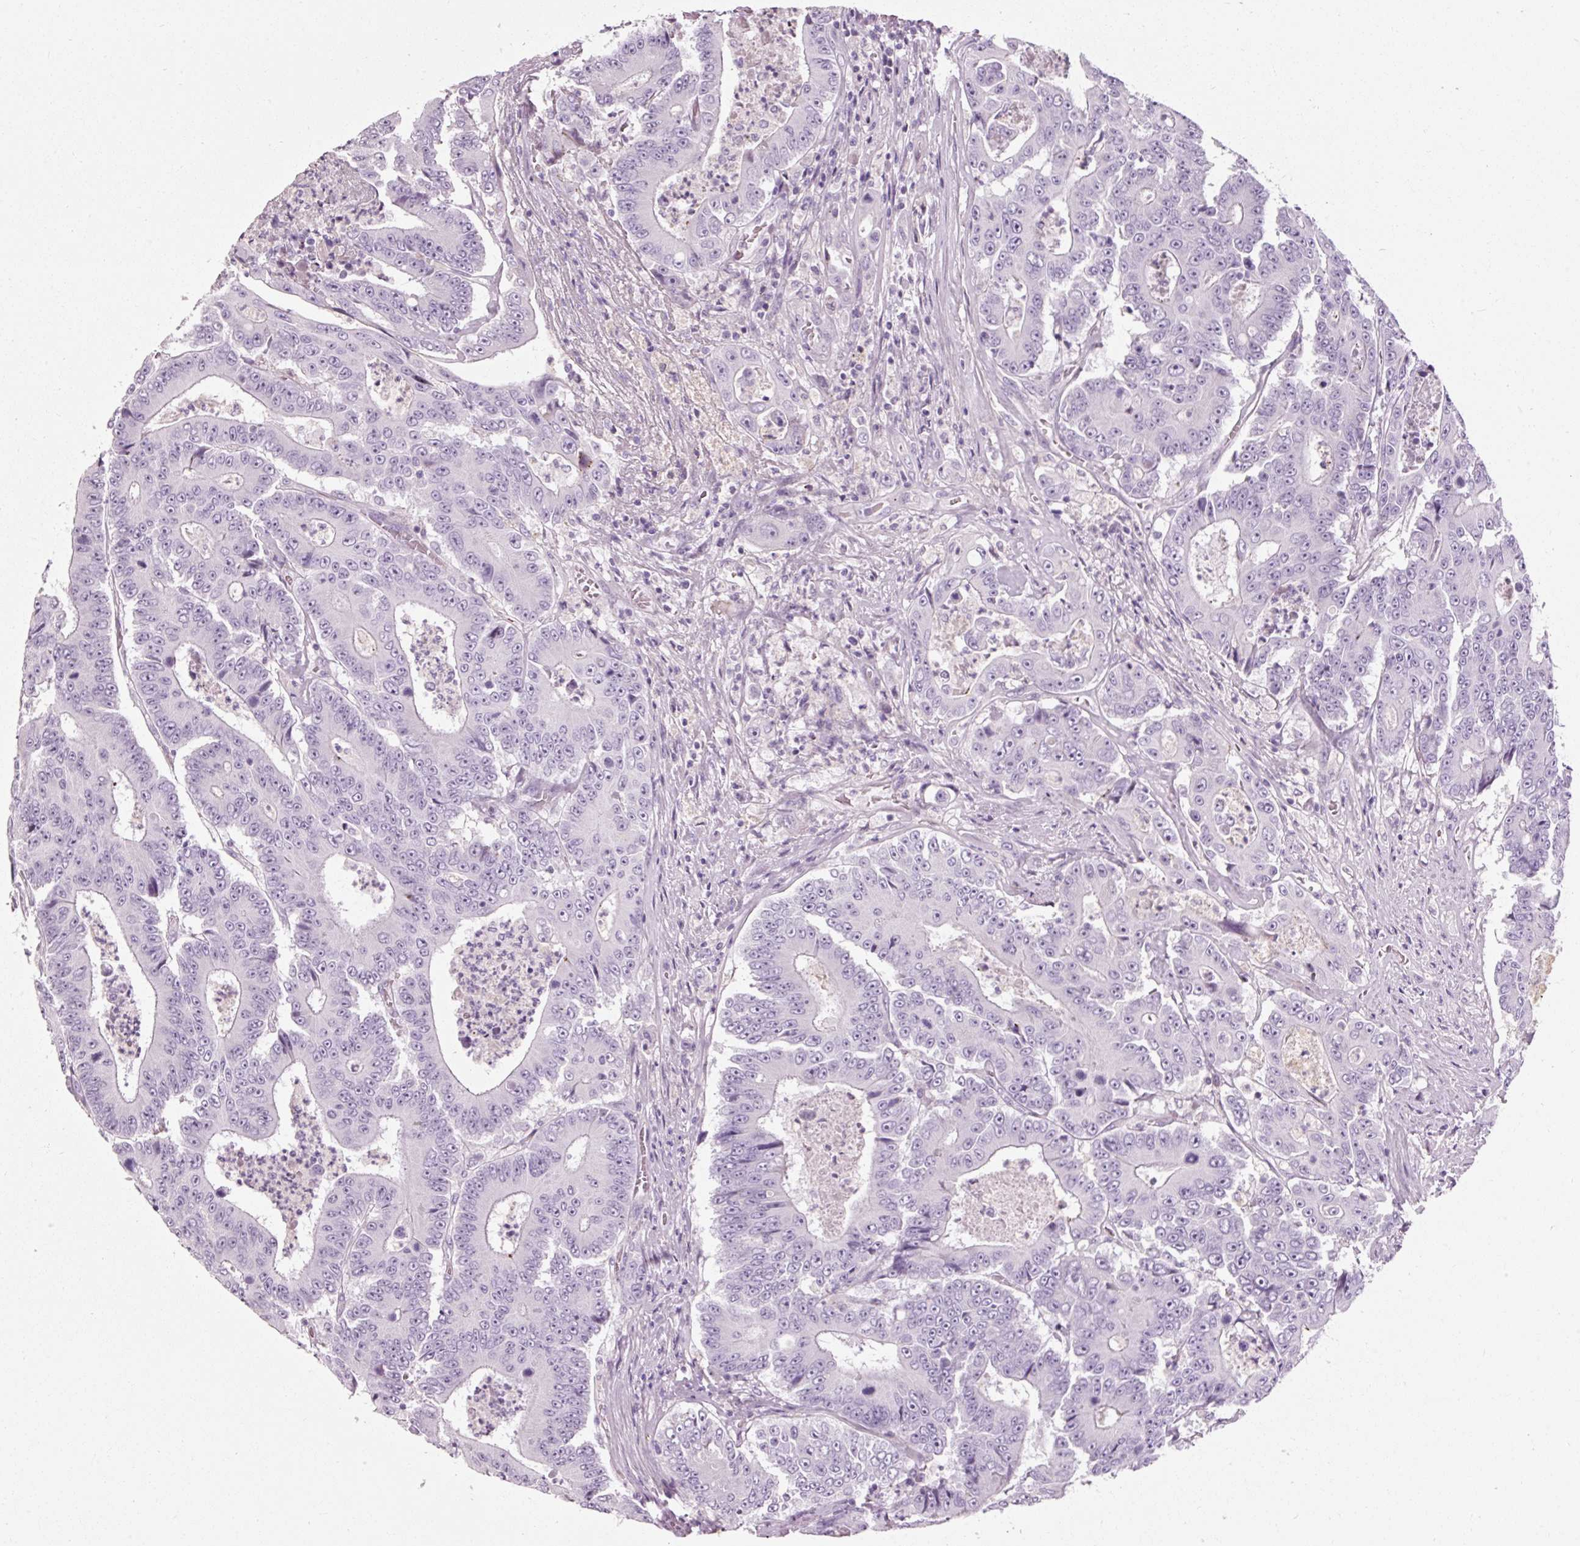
{"staining": {"intensity": "negative", "quantity": "none", "location": "none"}, "tissue": "colorectal cancer", "cell_type": "Tumor cells", "image_type": "cancer", "snomed": [{"axis": "morphology", "description": "Adenocarcinoma, NOS"}, {"axis": "topography", "description": "Colon"}], "caption": "DAB immunohistochemical staining of colorectal cancer shows no significant expression in tumor cells. (DAB IHC with hematoxylin counter stain).", "gene": "MUC5AC", "patient": {"sex": "male", "age": 83}}